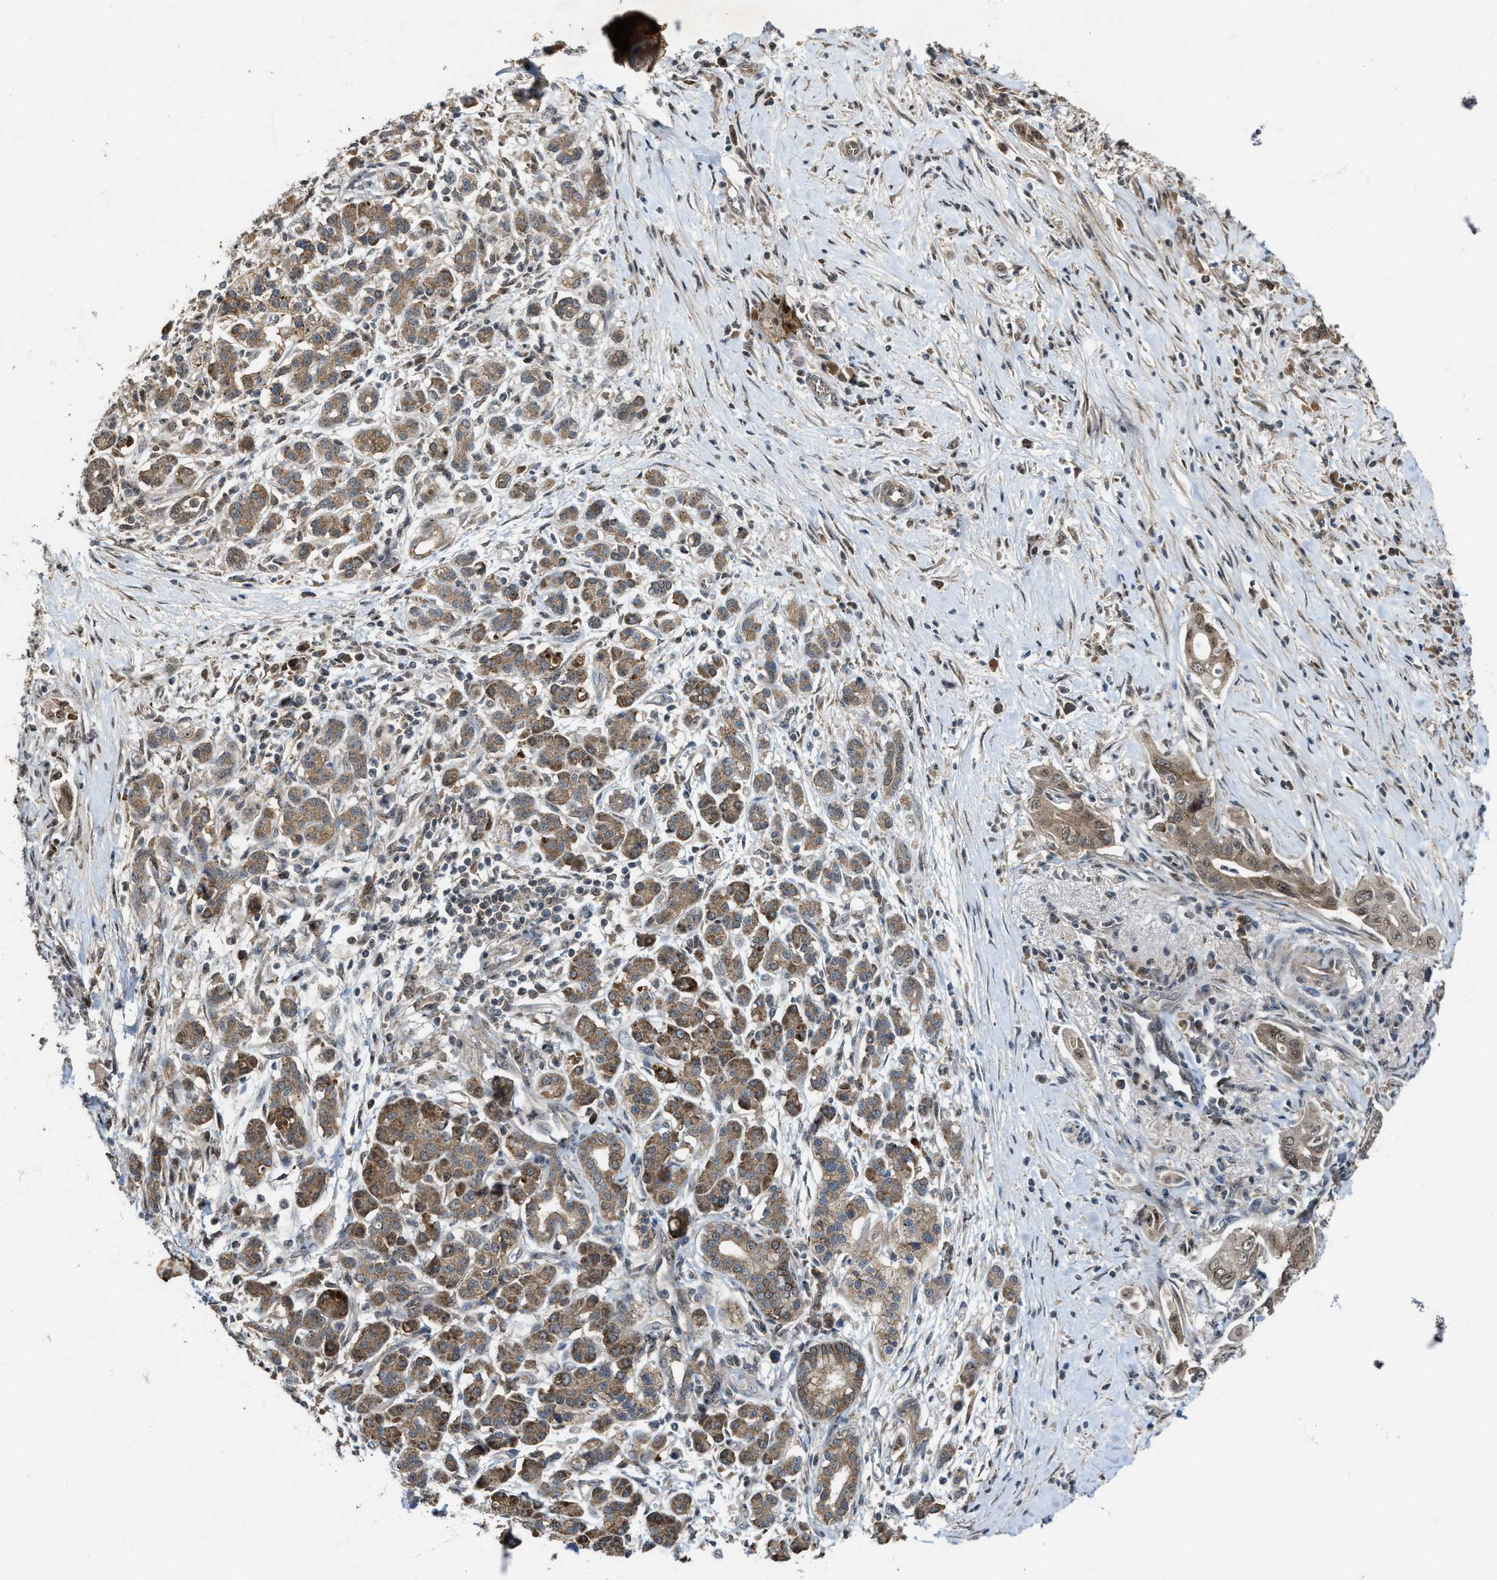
{"staining": {"intensity": "weak", "quantity": ">75%", "location": "cytoplasmic/membranous,nuclear"}, "tissue": "pancreatic cancer", "cell_type": "Tumor cells", "image_type": "cancer", "snomed": [{"axis": "morphology", "description": "Adenocarcinoma, NOS"}, {"axis": "topography", "description": "Pancreas"}], "caption": "About >75% of tumor cells in pancreatic cancer (adenocarcinoma) reveal weak cytoplasmic/membranous and nuclear protein staining as visualized by brown immunohistochemical staining.", "gene": "PDP2", "patient": {"sex": "male", "age": 58}}